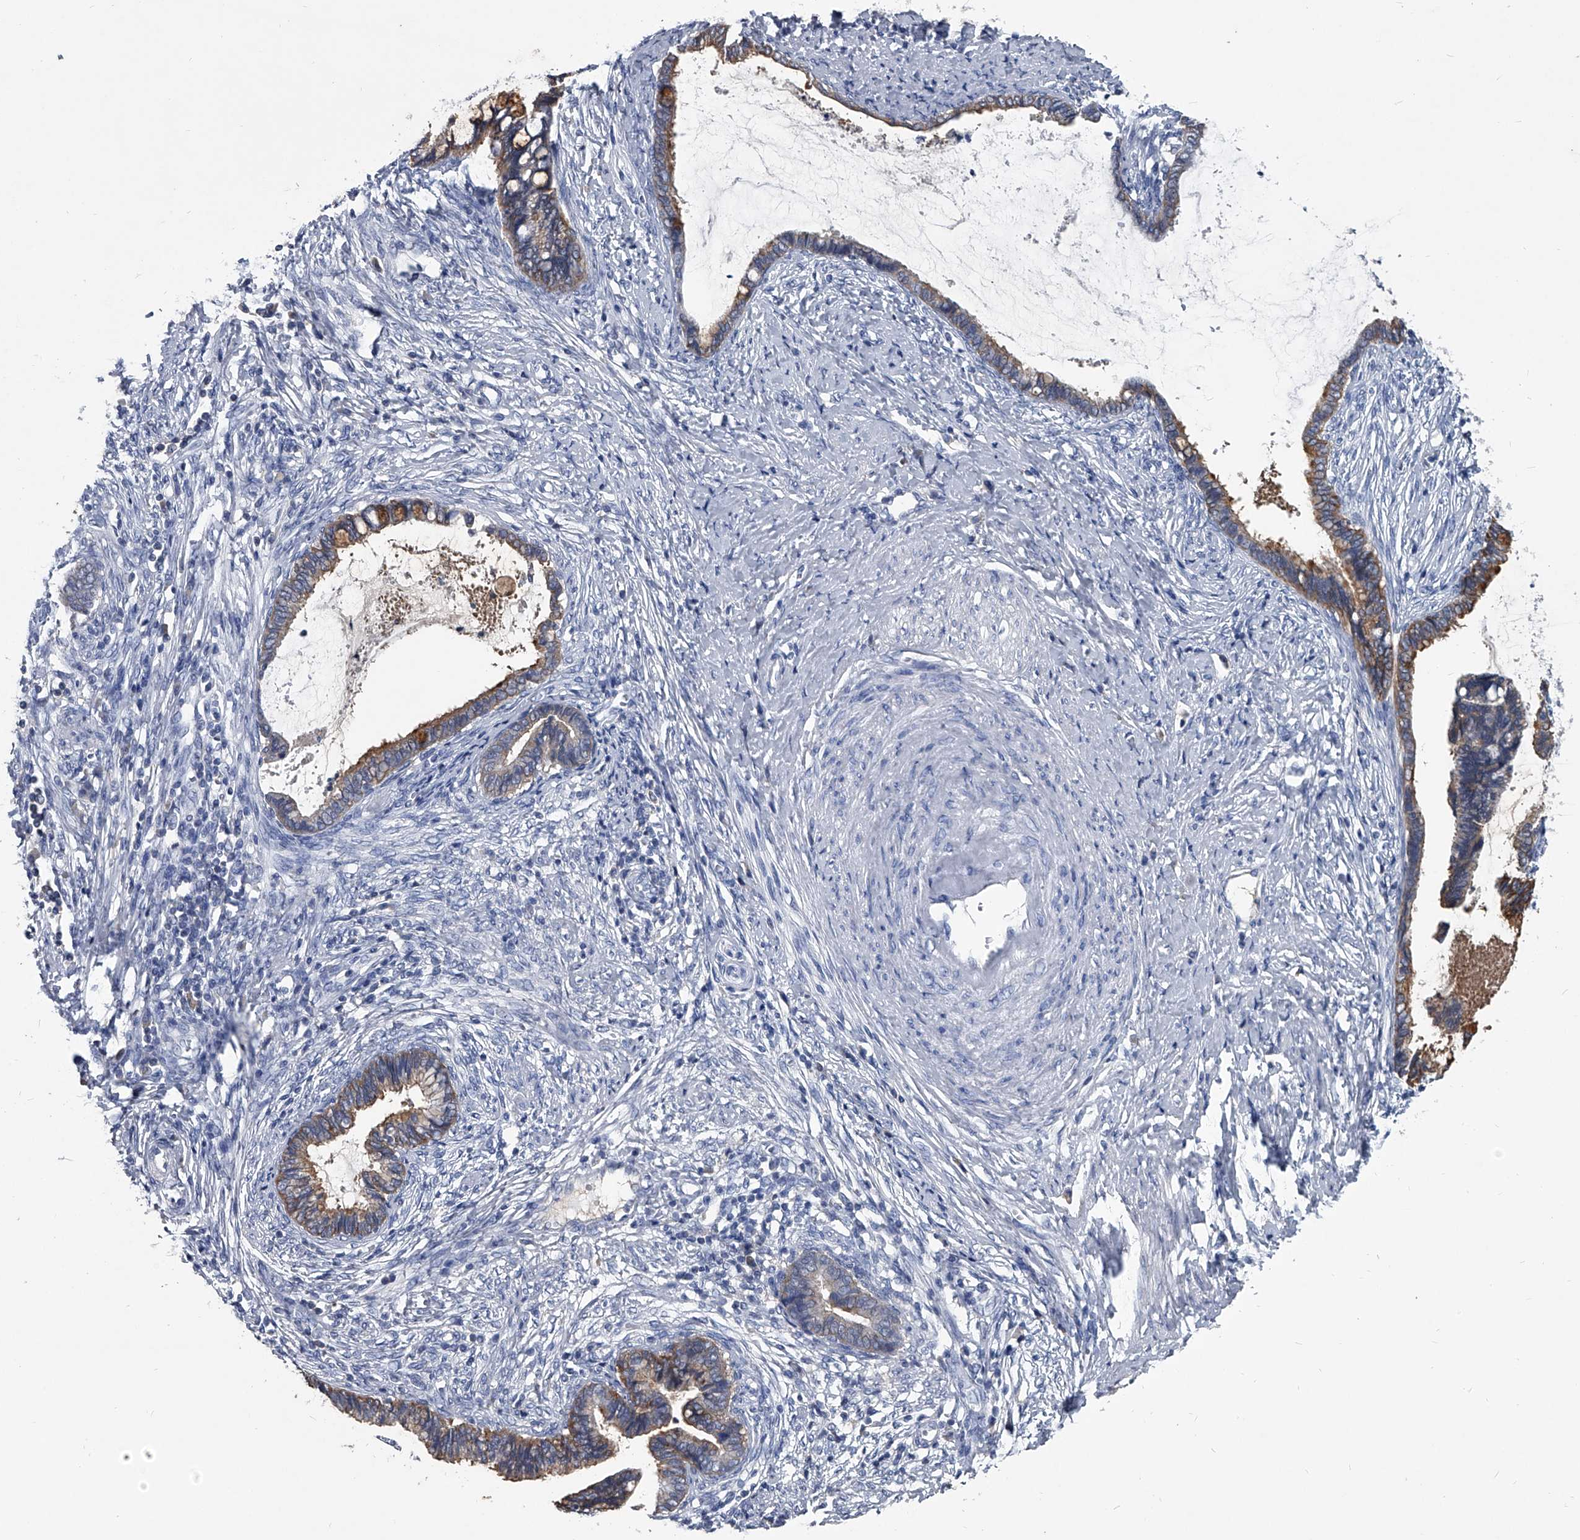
{"staining": {"intensity": "moderate", "quantity": ">75%", "location": "cytoplasmic/membranous"}, "tissue": "cervical cancer", "cell_type": "Tumor cells", "image_type": "cancer", "snomed": [{"axis": "morphology", "description": "Adenocarcinoma, NOS"}, {"axis": "topography", "description": "Cervix"}], "caption": "Human cervical adenocarcinoma stained with a protein marker shows moderate staining in tumor cells.", "gene": "BCAS1", "patient": {"sex": "female", "age": 44}}